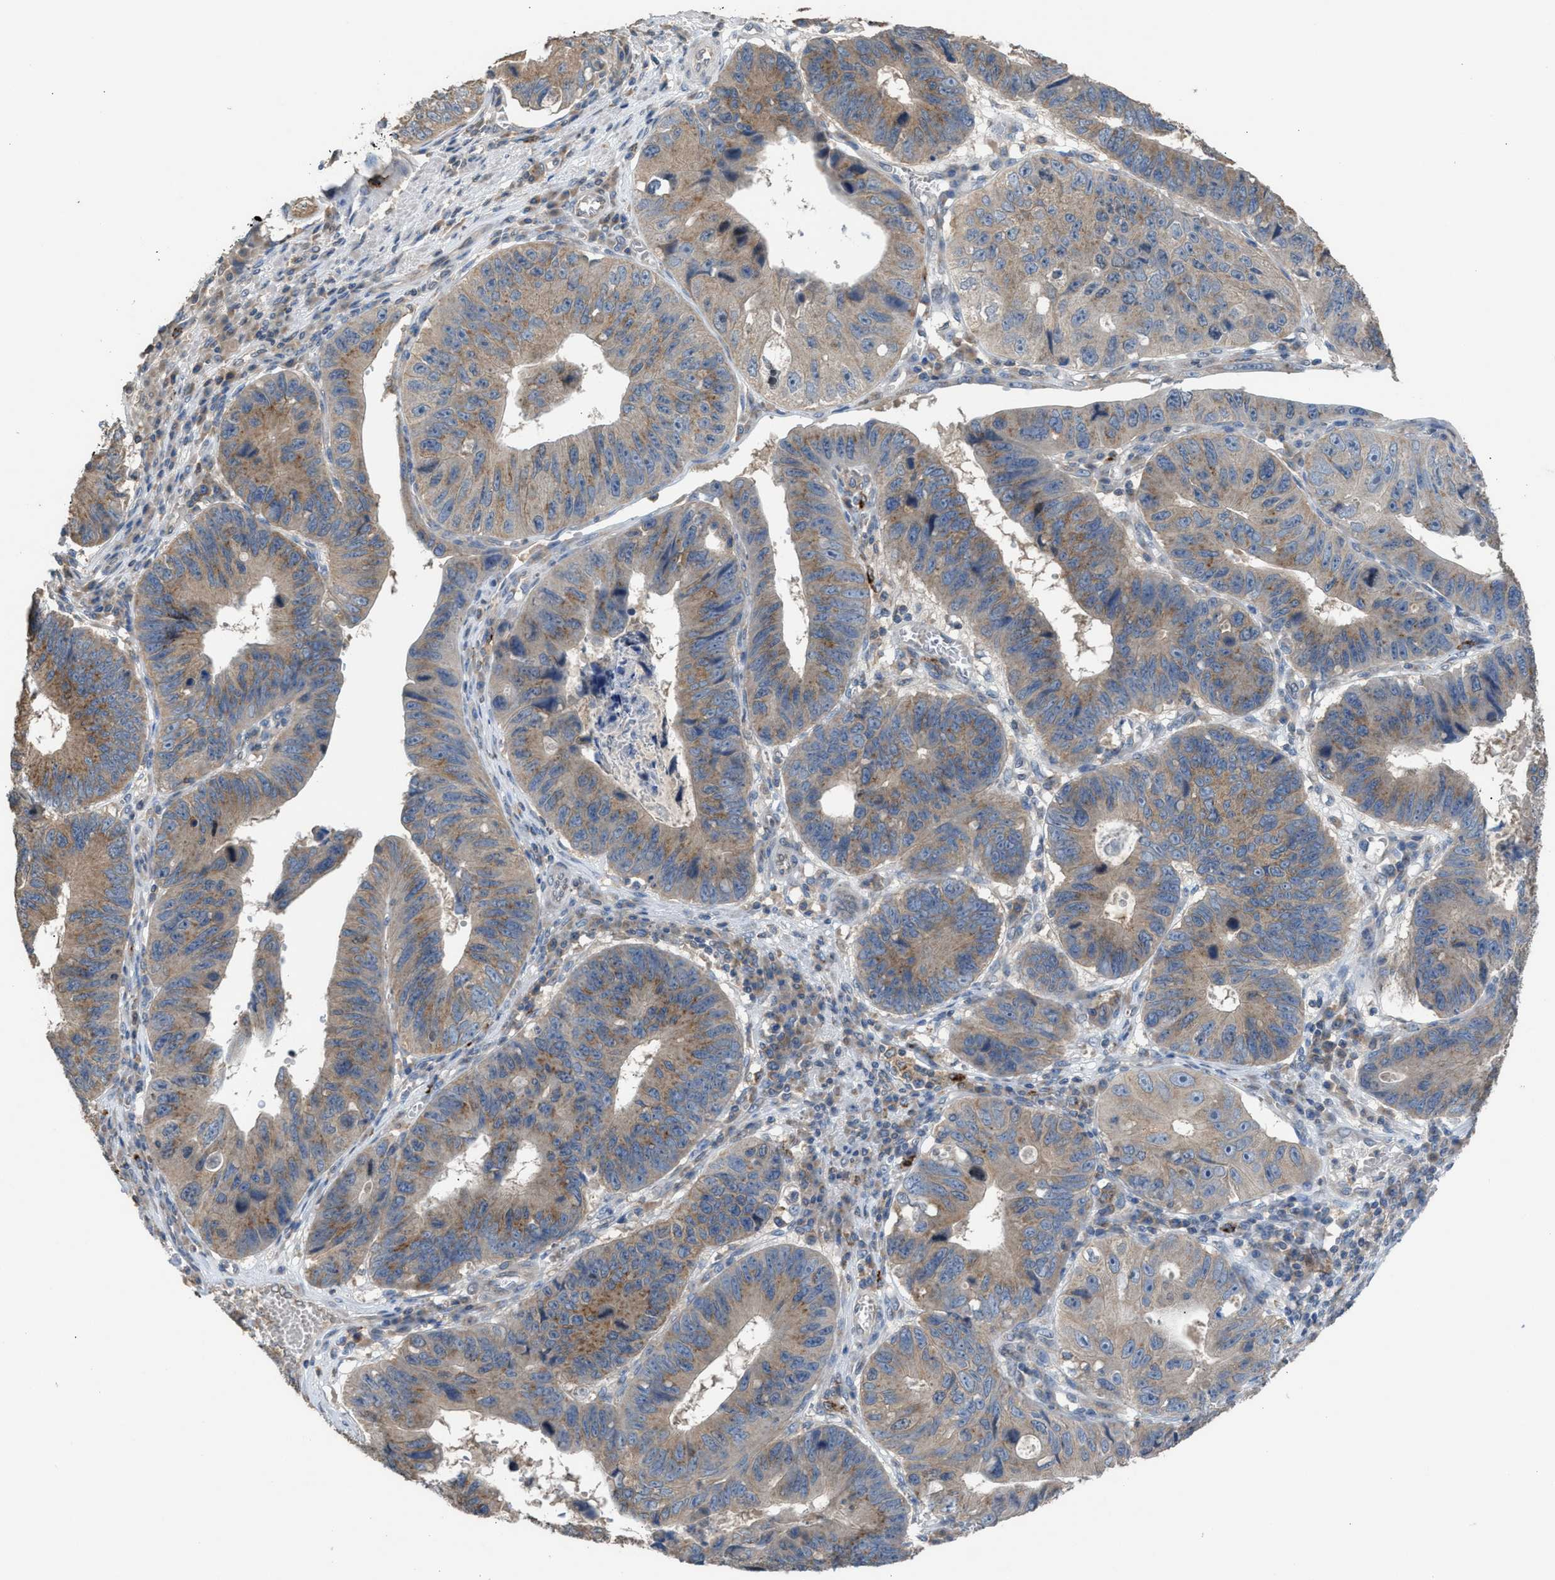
{"staining": {"intensity": "moderate", "quantity": "25%-75%", "location": "cytoplasmic/membranous"}, "tissue": "stomach cancer", "cell_type": "Tumor cells", "image_type": "cancer", "snomed": [{"axis": "morphology", "description": "Adenocarcinoma, NOS"}, {"axis": "topography", "description": "Stomach"}], "caption": "Human stomach cancer stained with a protein marker exhibits moderate staining in tumor cells.", "gene": "TPK1", "patient": {"sex": "male", "age": 59}}